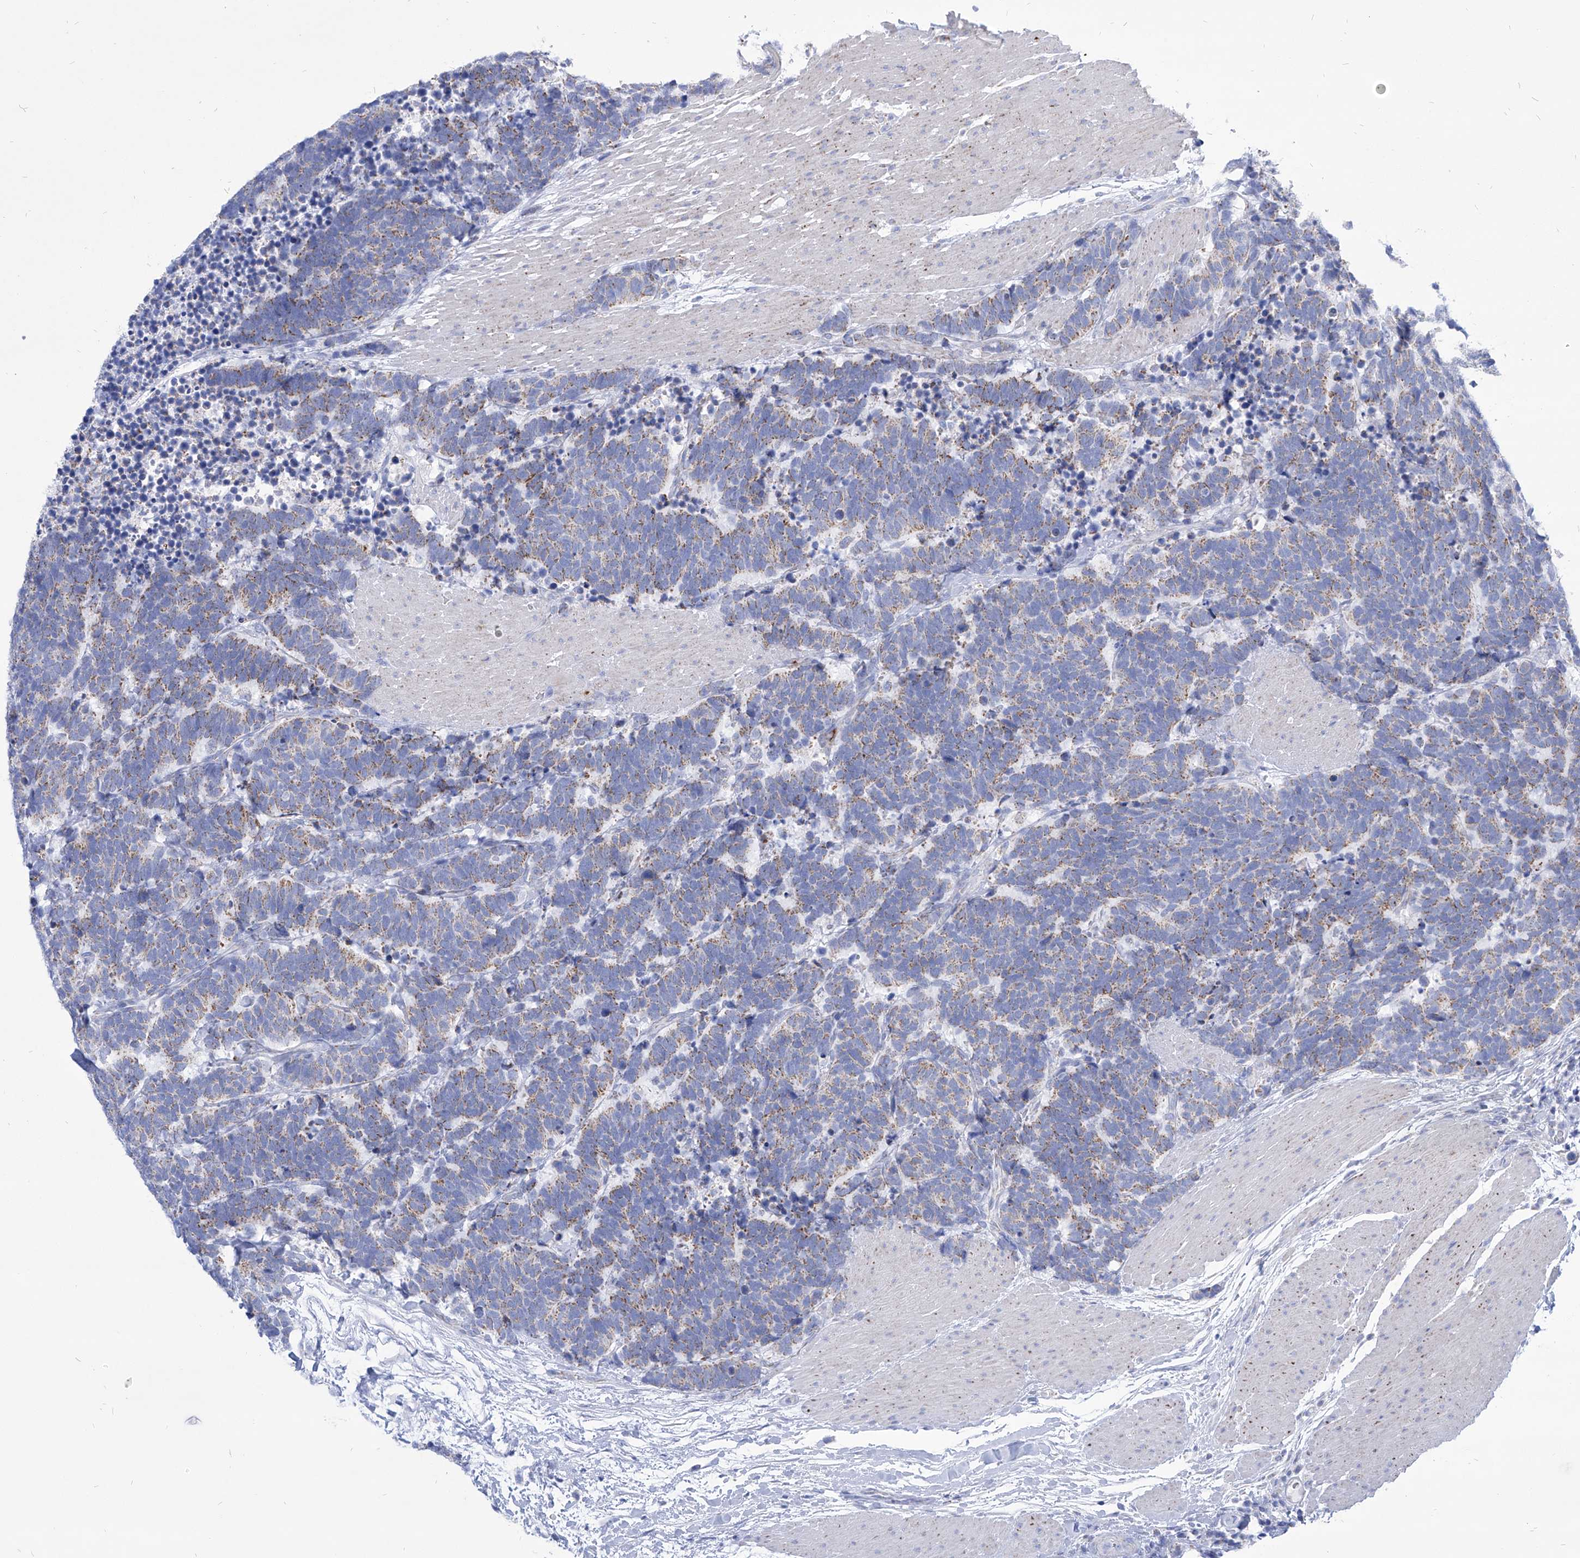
{"staining": {"intensity": "weak", "quantity": "25%-75%", "location": "cytoplasmic/membranous"}, "tissue": "carcinoid", "cell_type": "Tumor cells", "image_type": "cancer", "snomed": [{"axis": "morphology", "description": "Carcinoma, NOS"}, {"axis": "morphology", "description": "Carcinoid, malignant, NOS"}, {"axis": "topography", "description": "Urinary bladder"}], "caption": "Human malignant carcinoid stained with a protein marker demonstrates weak staining in tumor cells.", "gene": "COQ3", "patient": {"sex": "male", "age": 57}}